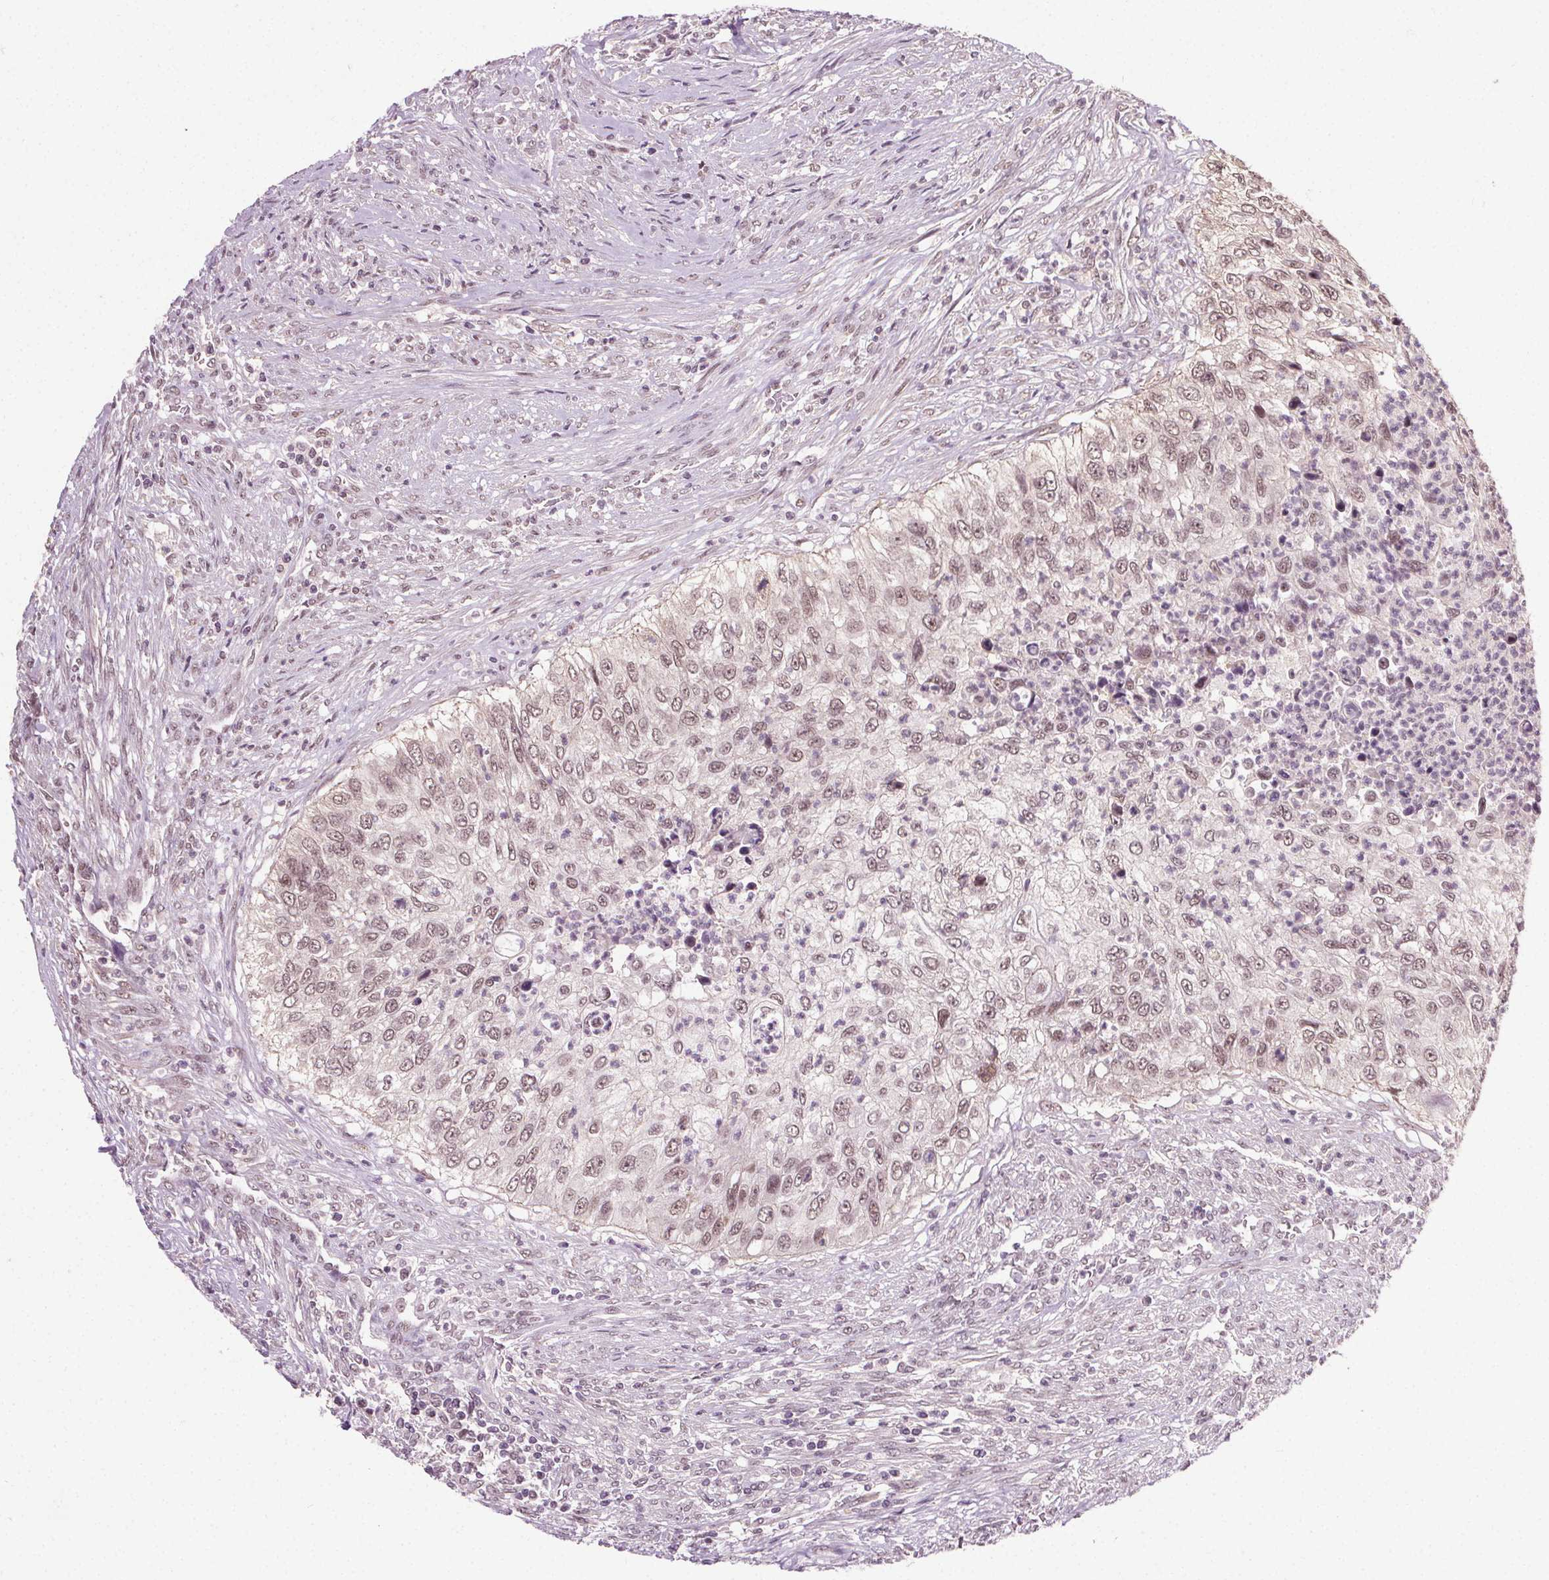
{"staining": {"intensity": "moderate", "quantity": ">75%", "location": "nuclear"}, "tissue": "urothelial cancer", "cell_type": "Tumor cells", "image_type": "cancer", "snomed": [{"axis": "morphology", "description": "Urothelial carcinoma, High grade"}, {"axis": "topography", "description": "Urinary bladder"}], "caption": "Approximately >75% of tumor cells in urothelial cancer display moderate nuclear protein positivity as visualized by brown immunohistochemical staining.", "gene": "MED6", "patient": {"sex": "female", "age": 60}}